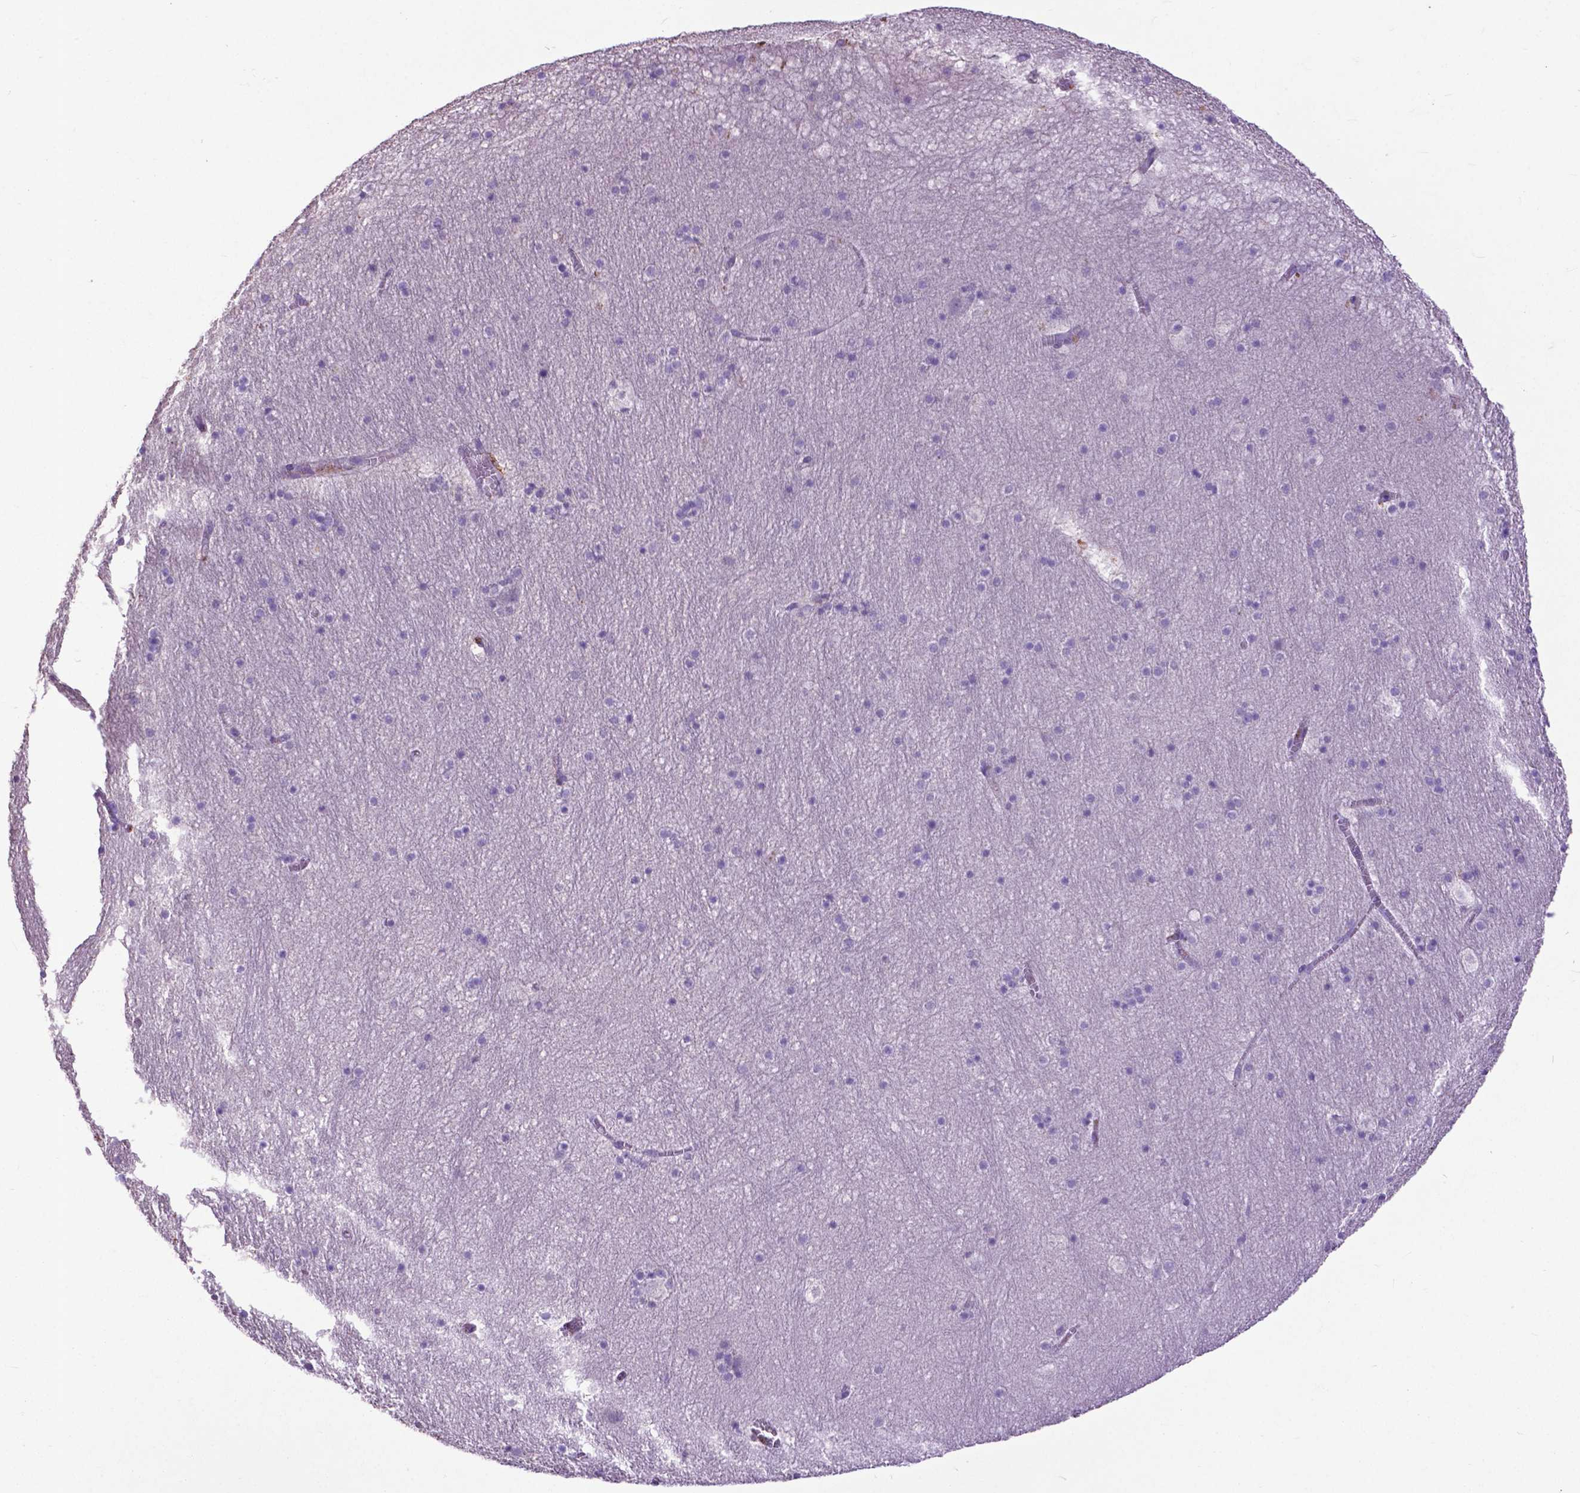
{"staining": {"intensity": "negative", "quantity": "none", "location": "none"}, "tissue": "hippocampus", "cell_type": "Glial cells", "image_type": "normal", "snomed": [{"axis": "morphology", "description": "Normal tissue, NOS"}, {"axis": "topography", "description": "Hippocampus"}], "caption": "An immunohistochemistry (IHC) micrograph of benign hippocampus is shown. There is no staining in glial cells of hippocampus. Brightfield microscopy of immunohistochemistry stained with DAB (3,3'-diaminobenzidine) (brown) and hematoxylin (blue), captured at high magnification.", "gene": "PDLIM1", "patient": {"sex": "male", "age": 45}}